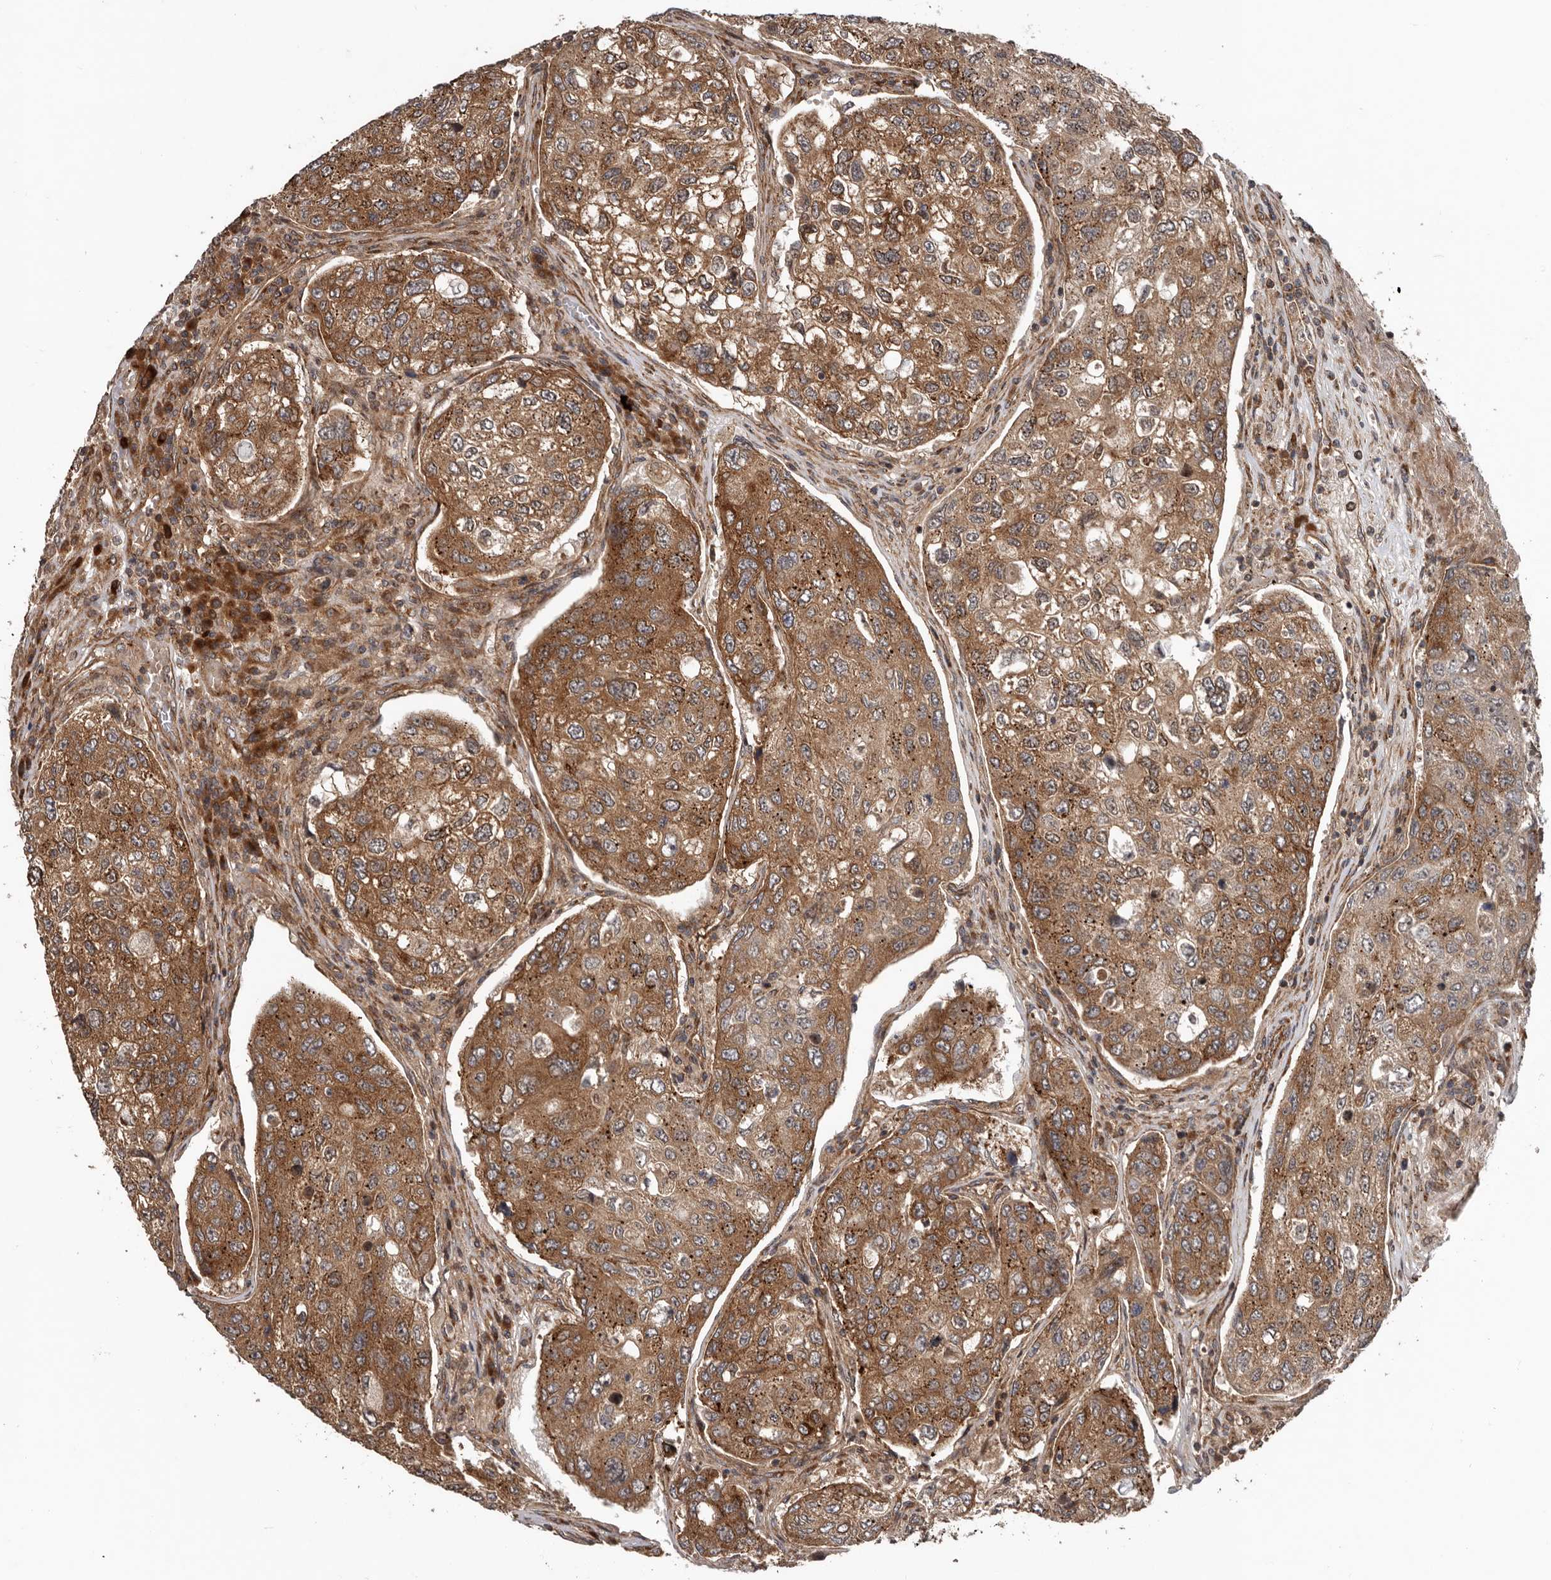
{"staining": {"intensity": "moderate", "quantity": ">75%", "location": "cytoplasmic/membranous"}, "tissue": "urothelial cancer", "cell_type": "Tumor cells", "image_type": "cancer", "snomed": [{"axis": "morphology", "description": "Urothelial carcinoma, High grade"}, {"axis": "topography", "description": "Lymph node"}, {"axis": "topography", "description": "Urinary bladder"}], "caption": "Immunohistochemical staining of human urothelial cancer exhibits moderate cytoplasmic/membranous protein expression in about >75% of tumor cells.", "gene": "CCDC190", "patient": {"sex": "male", "age": 51}}